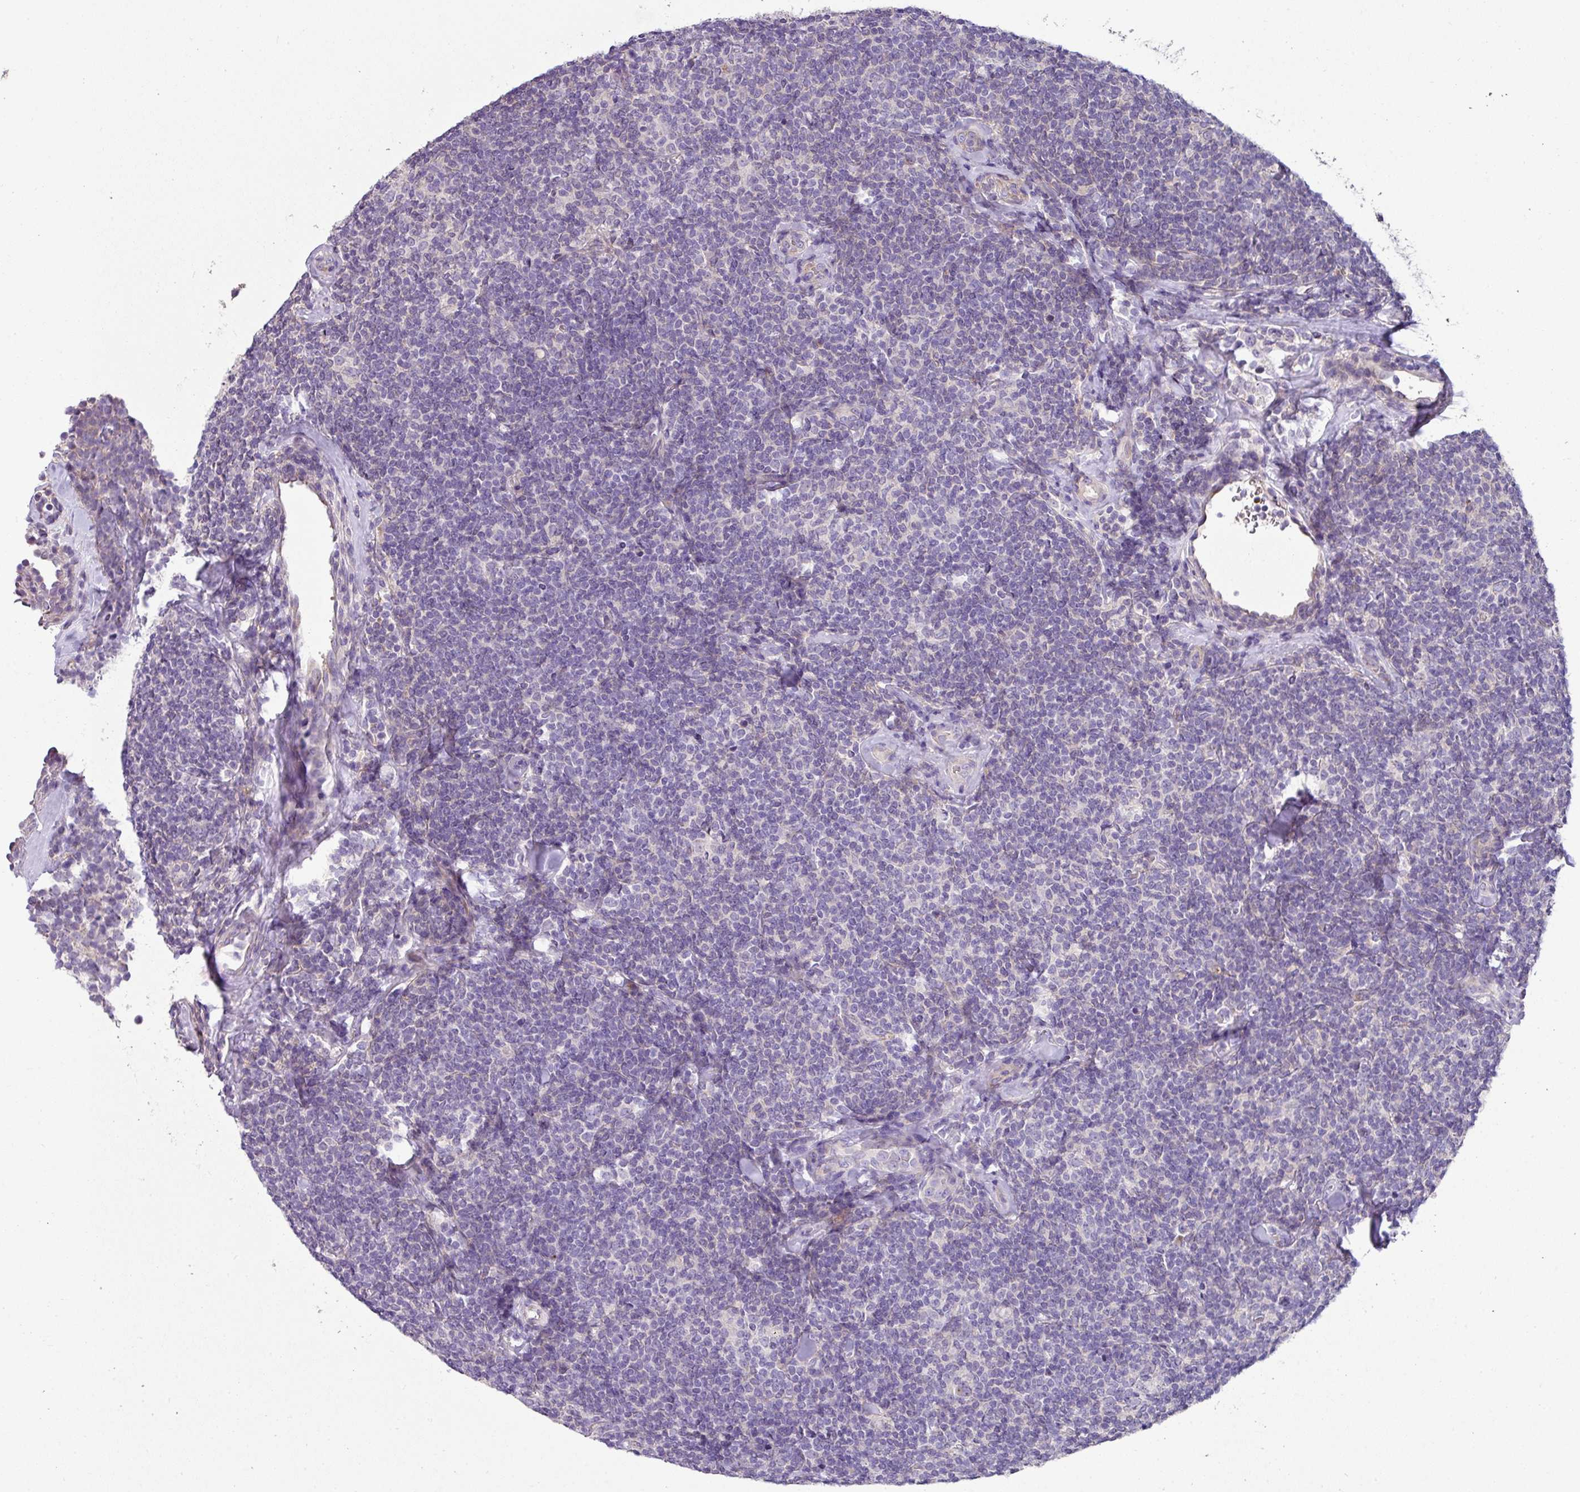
{"staining": {"intensity": "negative", "quantity": "none", "location": "none"}, "tissue": "lymphoma", "cell_type": "Tumor cells", "image_type": "cancer", "snomed": [{"axis": "morphology", "description": "Malignant lymphoma, non-Hodgkin's type, Low grade"}, {"axis": "topography", "description": "Lymph node"}], "caption": "High magnification brightfield microscopy of low-grade malignant lymphoma, non-Hodgkin's type stained with DAB (3,3'-diaminobenzidine) (brown) and counterstained with hematoxylin (blue): tumor cells show no significant positivity.", "gene": "LRRC9", "patient": {"sex": "female", "age": 56}}